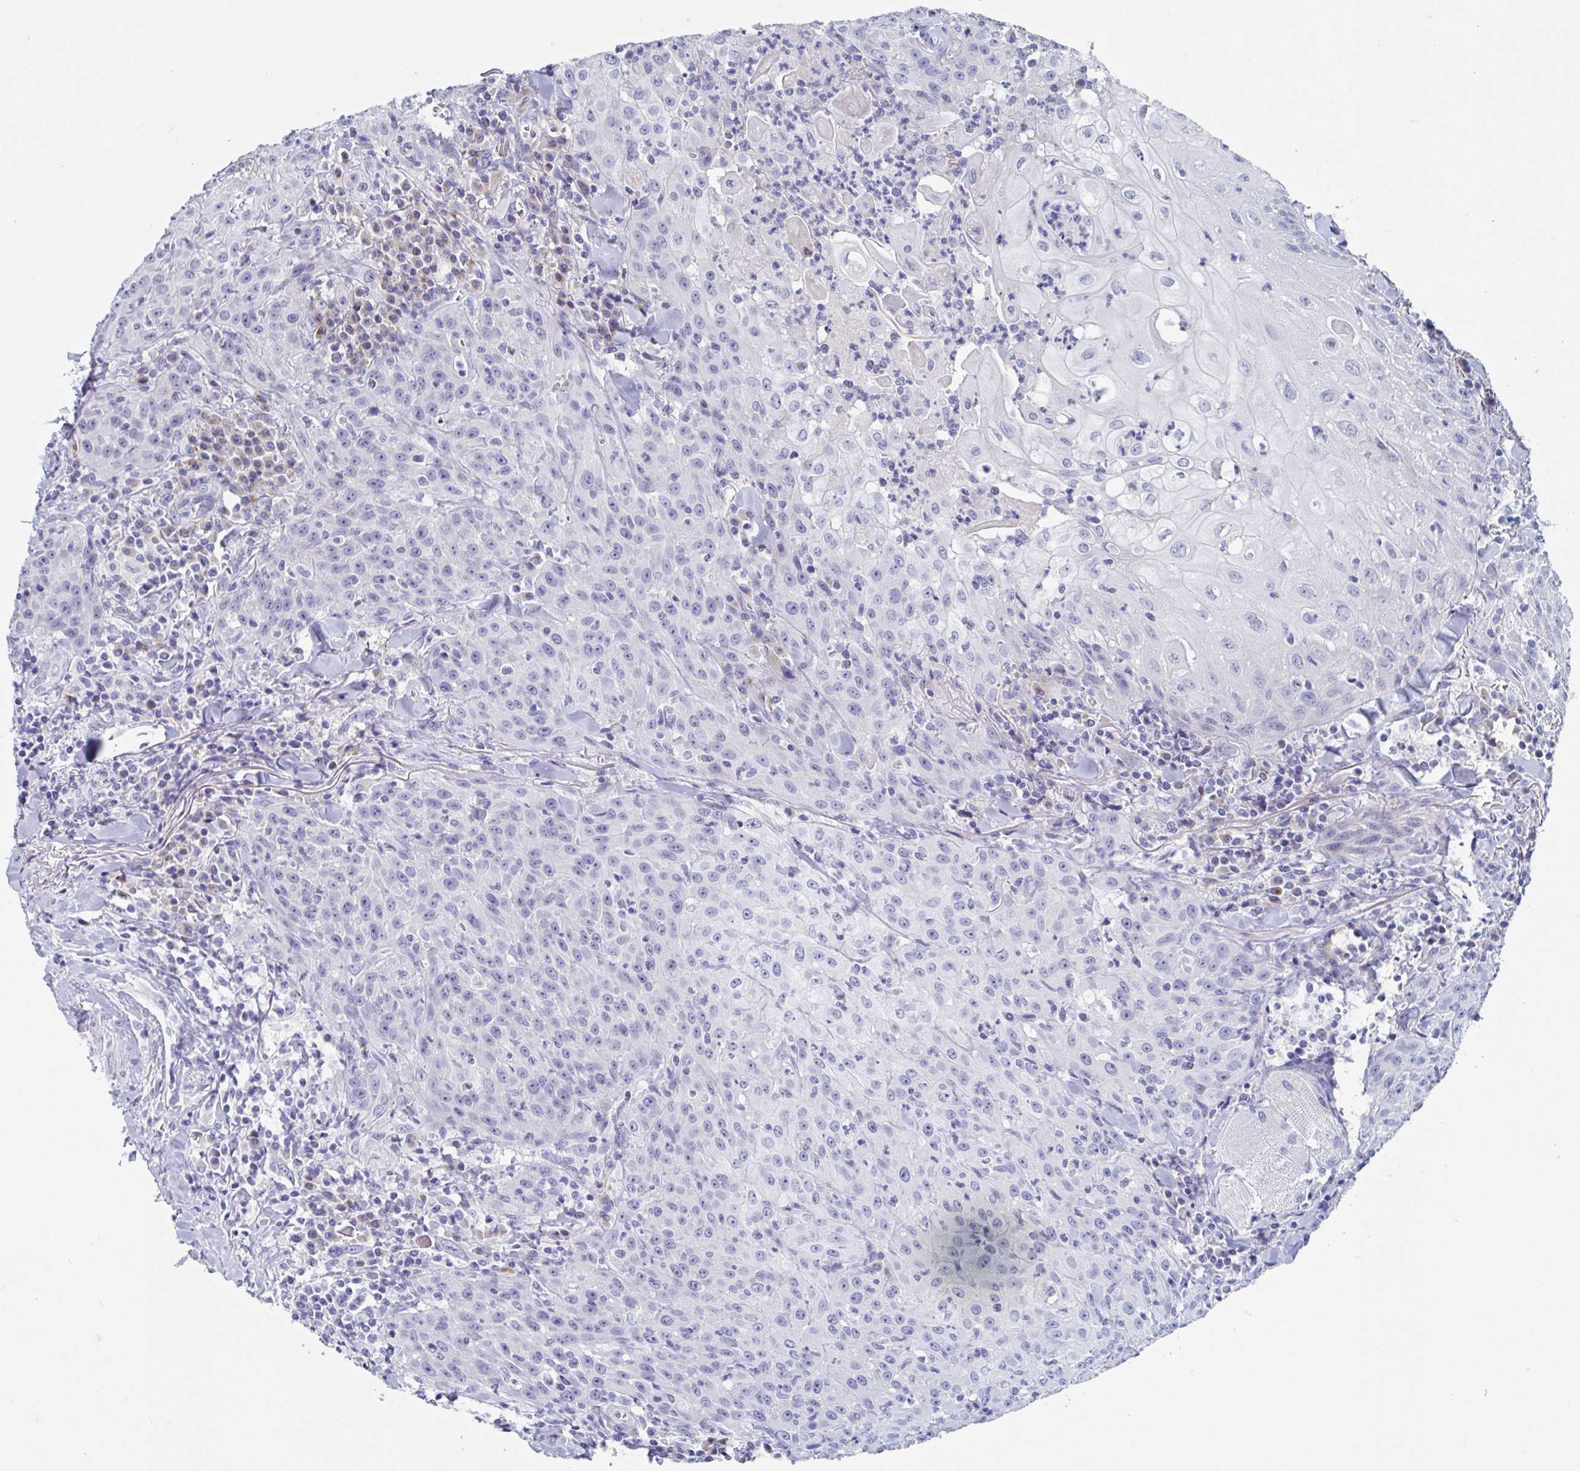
{"staining": {"intensity": "negative", "quantity": "none", "location": "none"}, "tissue": "head and neck cancer", "cell_type": "Tumor cells", "image_type": "cancer", "snomed": [{"axis": "morphology", "description": "Normal tissue, NOS"}, {"axis": "morphology", "description": "Squamous cell carcinoma, NOS"}, {"axis": "topography", "description": "Oral tissue"}, {"axis": "topography", "description": "Head-Neck"}], "caption": "Tumor cells show no significant protein expression in head and neck squamous cell carcinoma.", "gene": "NT5C3B", "patient": {"sex": "female", "age": 70}}